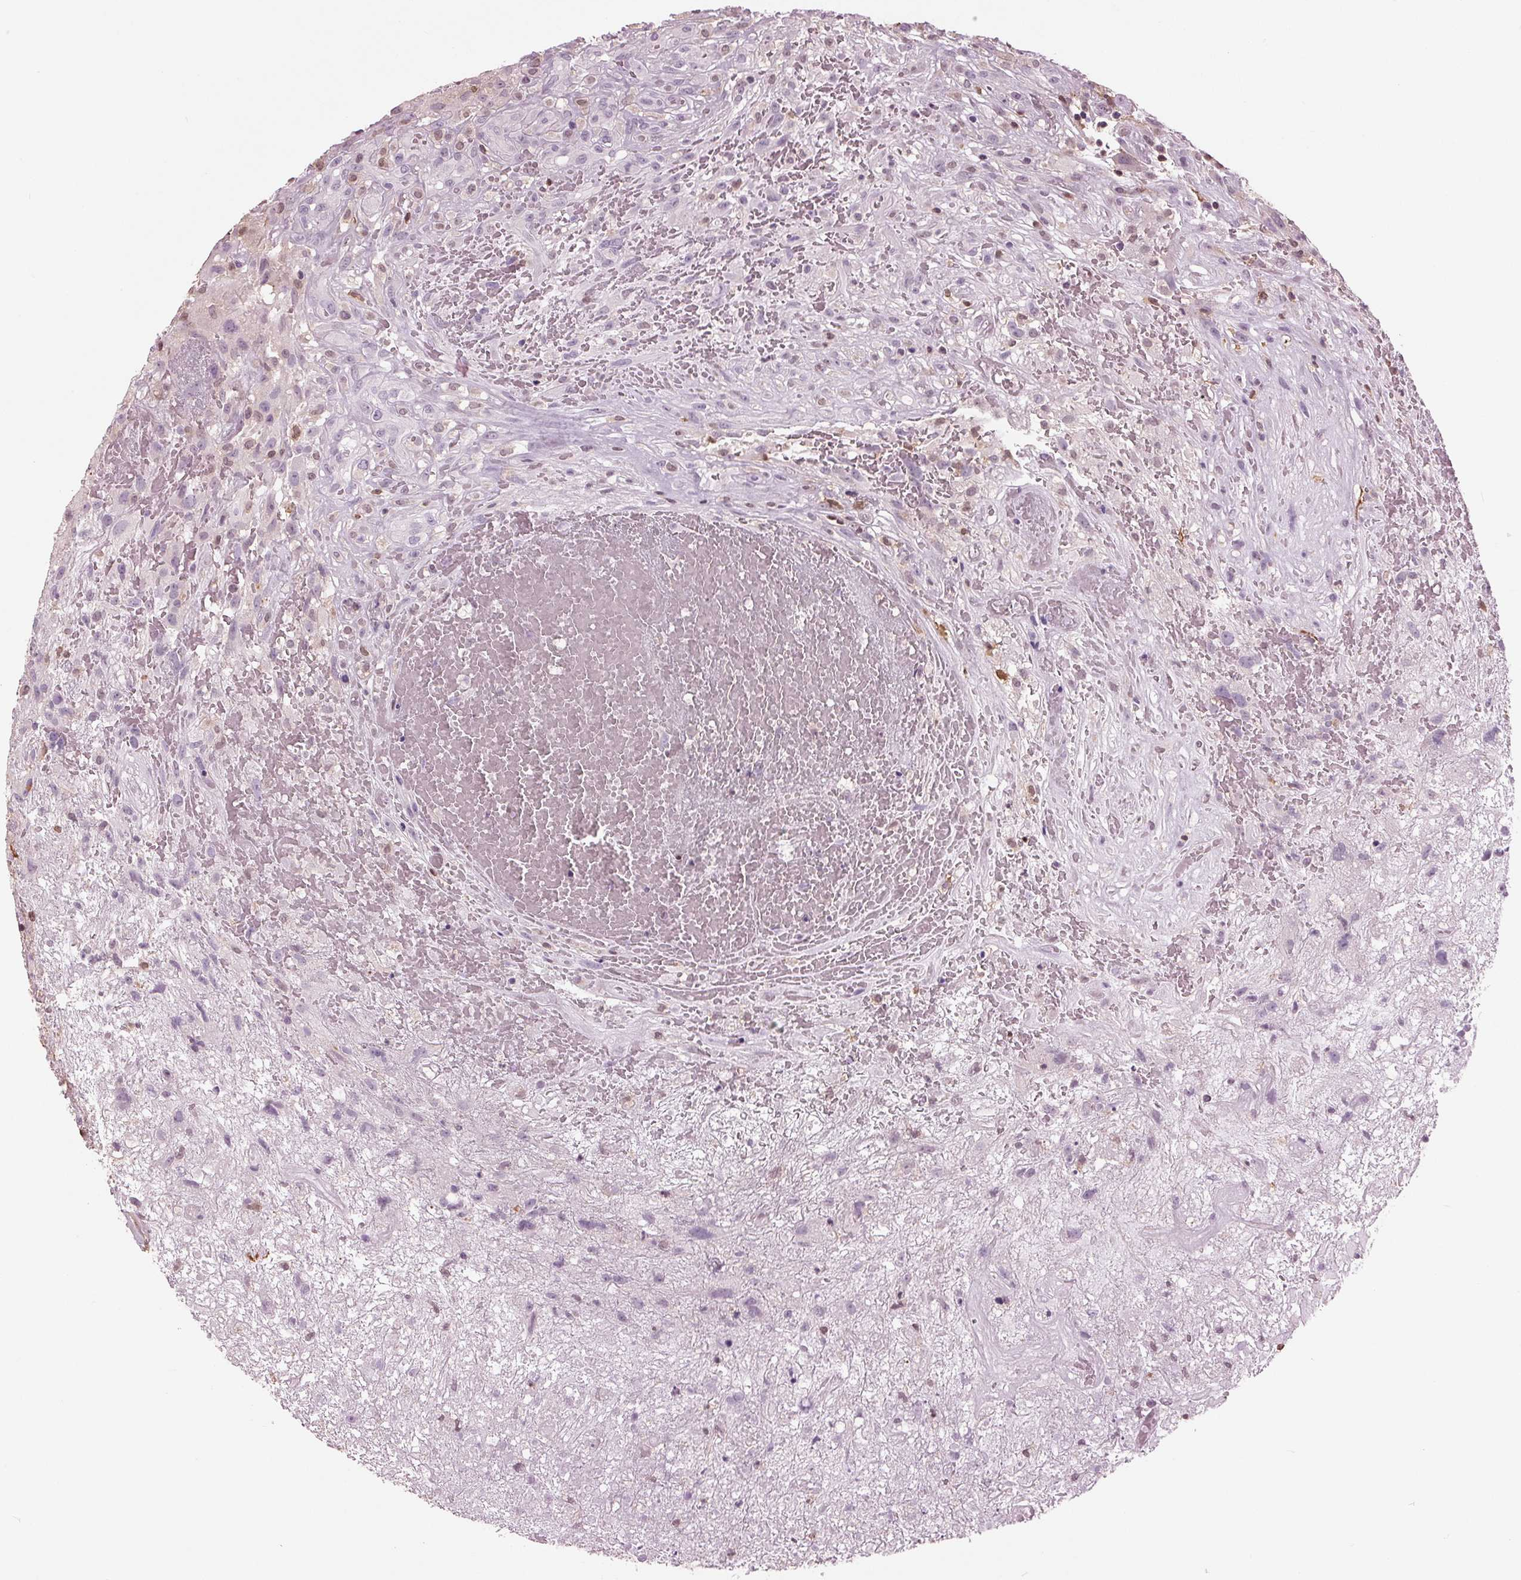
{"staining": {"intensity": "negative", "quantity": "none", "location": "none"}, "tissue": "glioma", "cell_type": "Tumor cells", "image_type": "cancer", "snomed": [{"axis": "morphology", "description": "Glioma, malignant, High grade"}, {"axis": "topography", "description": "Brain"}], "caption": "The histopathology image exhibits no significant expression in tumor cells of glioma.", "gene": "BTLA", "patient": {"sex": "male", "age": 46}}